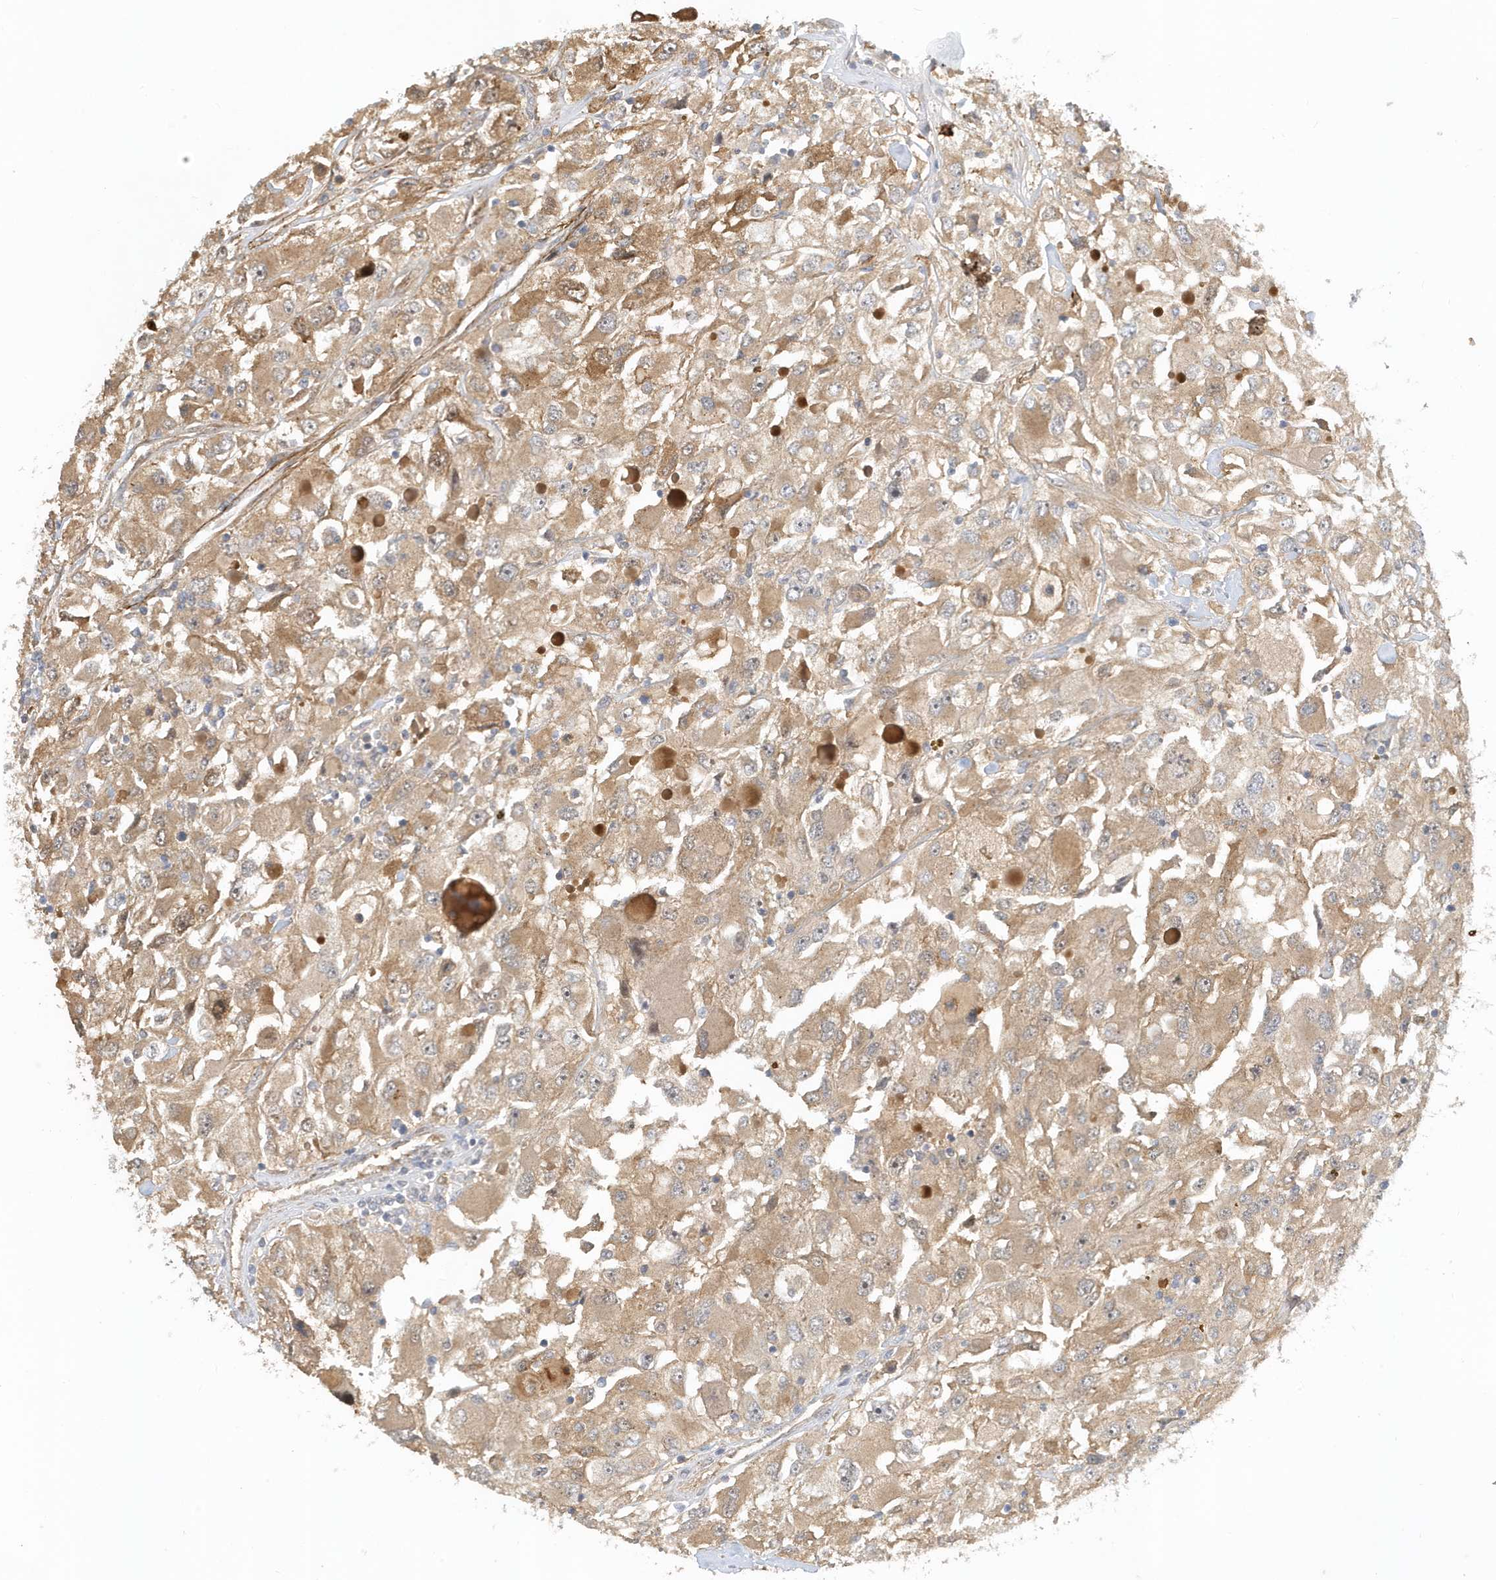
{"staining": {"intensity": "moderate", "quantity": "25%-75%", "location": "cytoplasmic/membranous"}, "tissue": "renal cancer", "cell_type": "Tumor cells", "image_type": "cancer", "snomed": [{"axis": "morphology", "description": "Adenocarcinoma, NOS"}, {"axis": "topography", "description": "Kidney"}], "caption": "Brown immunohistochemical staining in human renal cancer (adenocarcinoma) shows moderate cytoplasmic/membranous staining in approximately 25%-75% of tumor cells.", "gene": "FYCO1", "patient": {"sex": "female", "age": 52}}